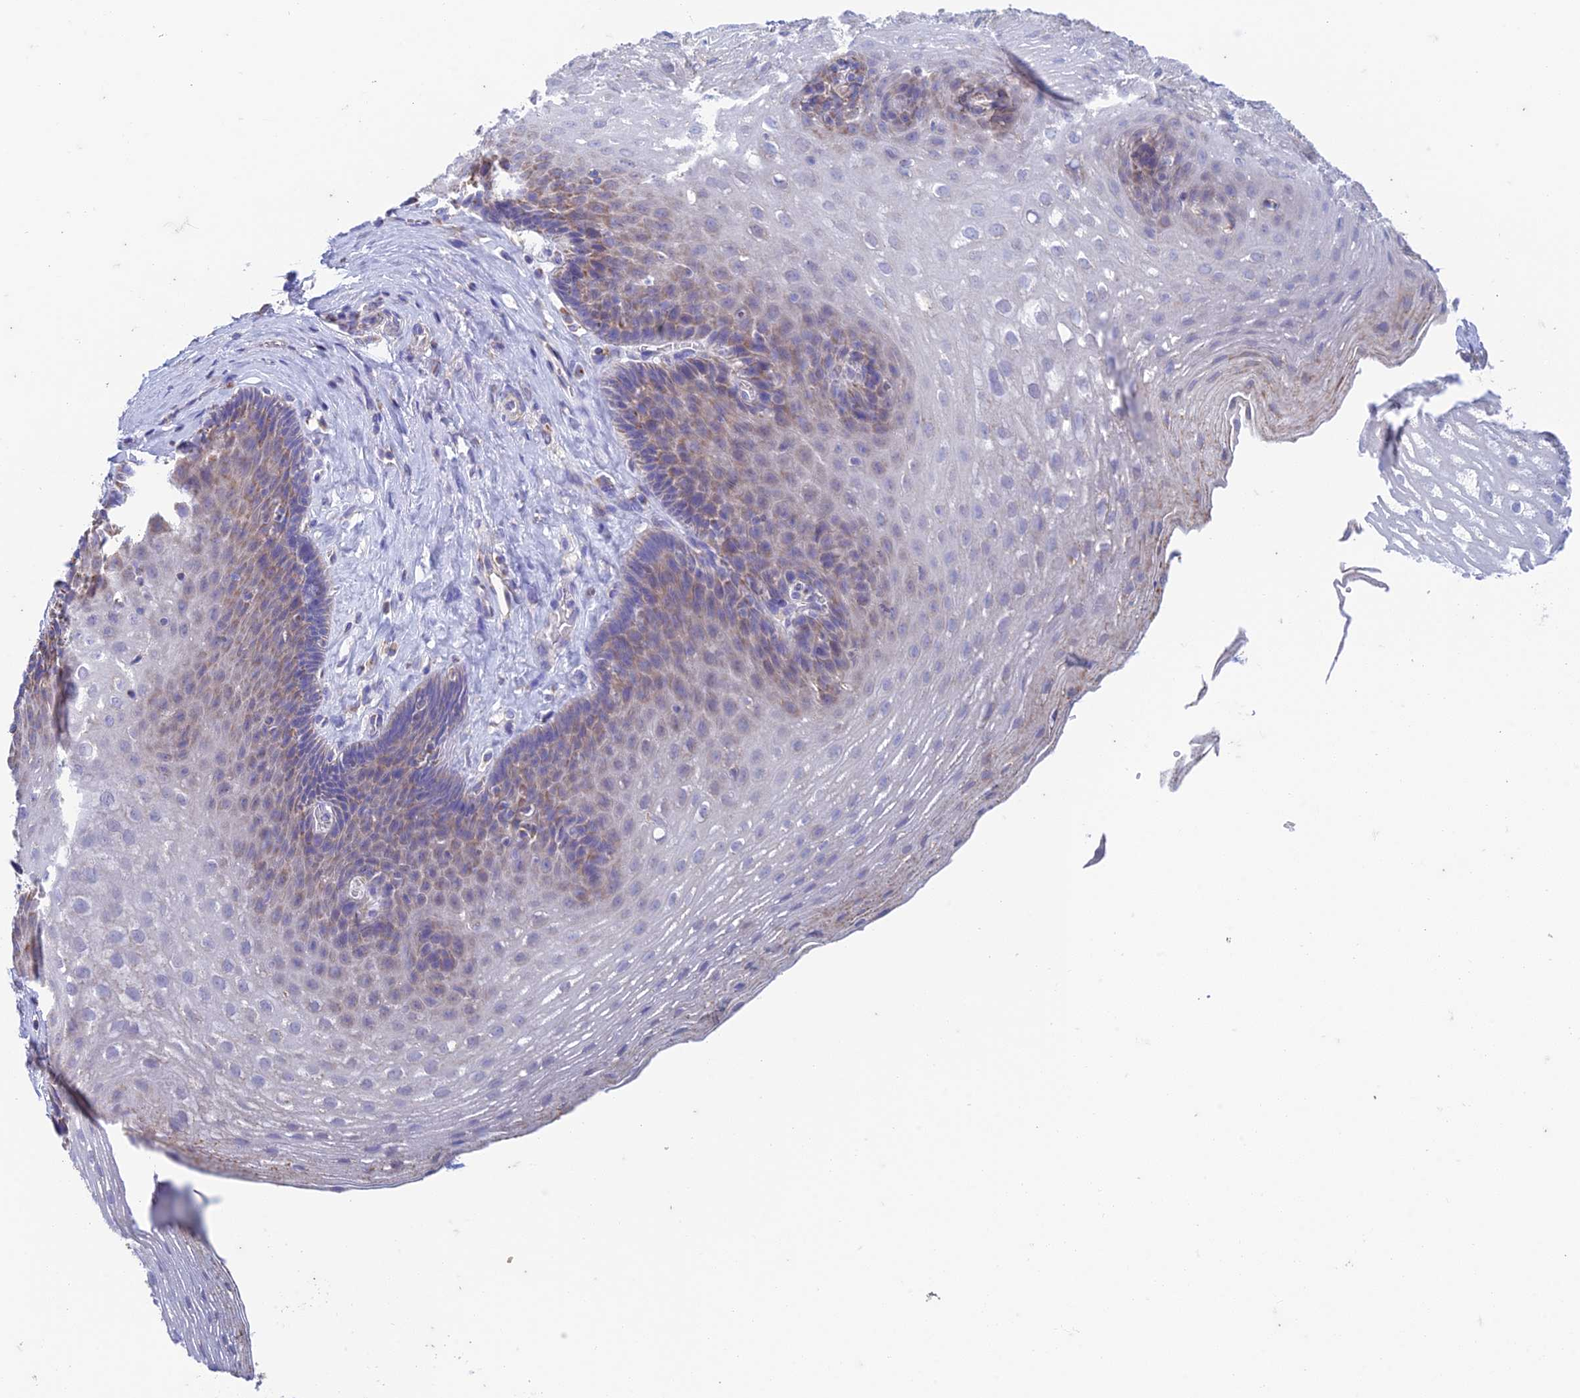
{"staining": {"intensity": "moderate", "quantity": "25%-75%", "location": "cytoplasmic/membranous"}, "tissue": "esophagus", "cell_type": "Squamous epithelial cells", "image_type": "normal", "snomed": [{"axis": "morphology", "description": "Normal tissue, NOS"}, {"axis": "topography", "description": "Esophagus"}], "caption": "The micrograph exhibits a brown stain indicating the presence of a protein in the cytoplasmic/membranous of squamous epithelial cells in esophagus. The staining was performed using DAB to visualize the protein expression in brown, while the nuclei were stained in blue with hematoxylin (Magnification: 20x).", "gene": "ZNF181", "patient": {"sex": "female", "age": 66}}